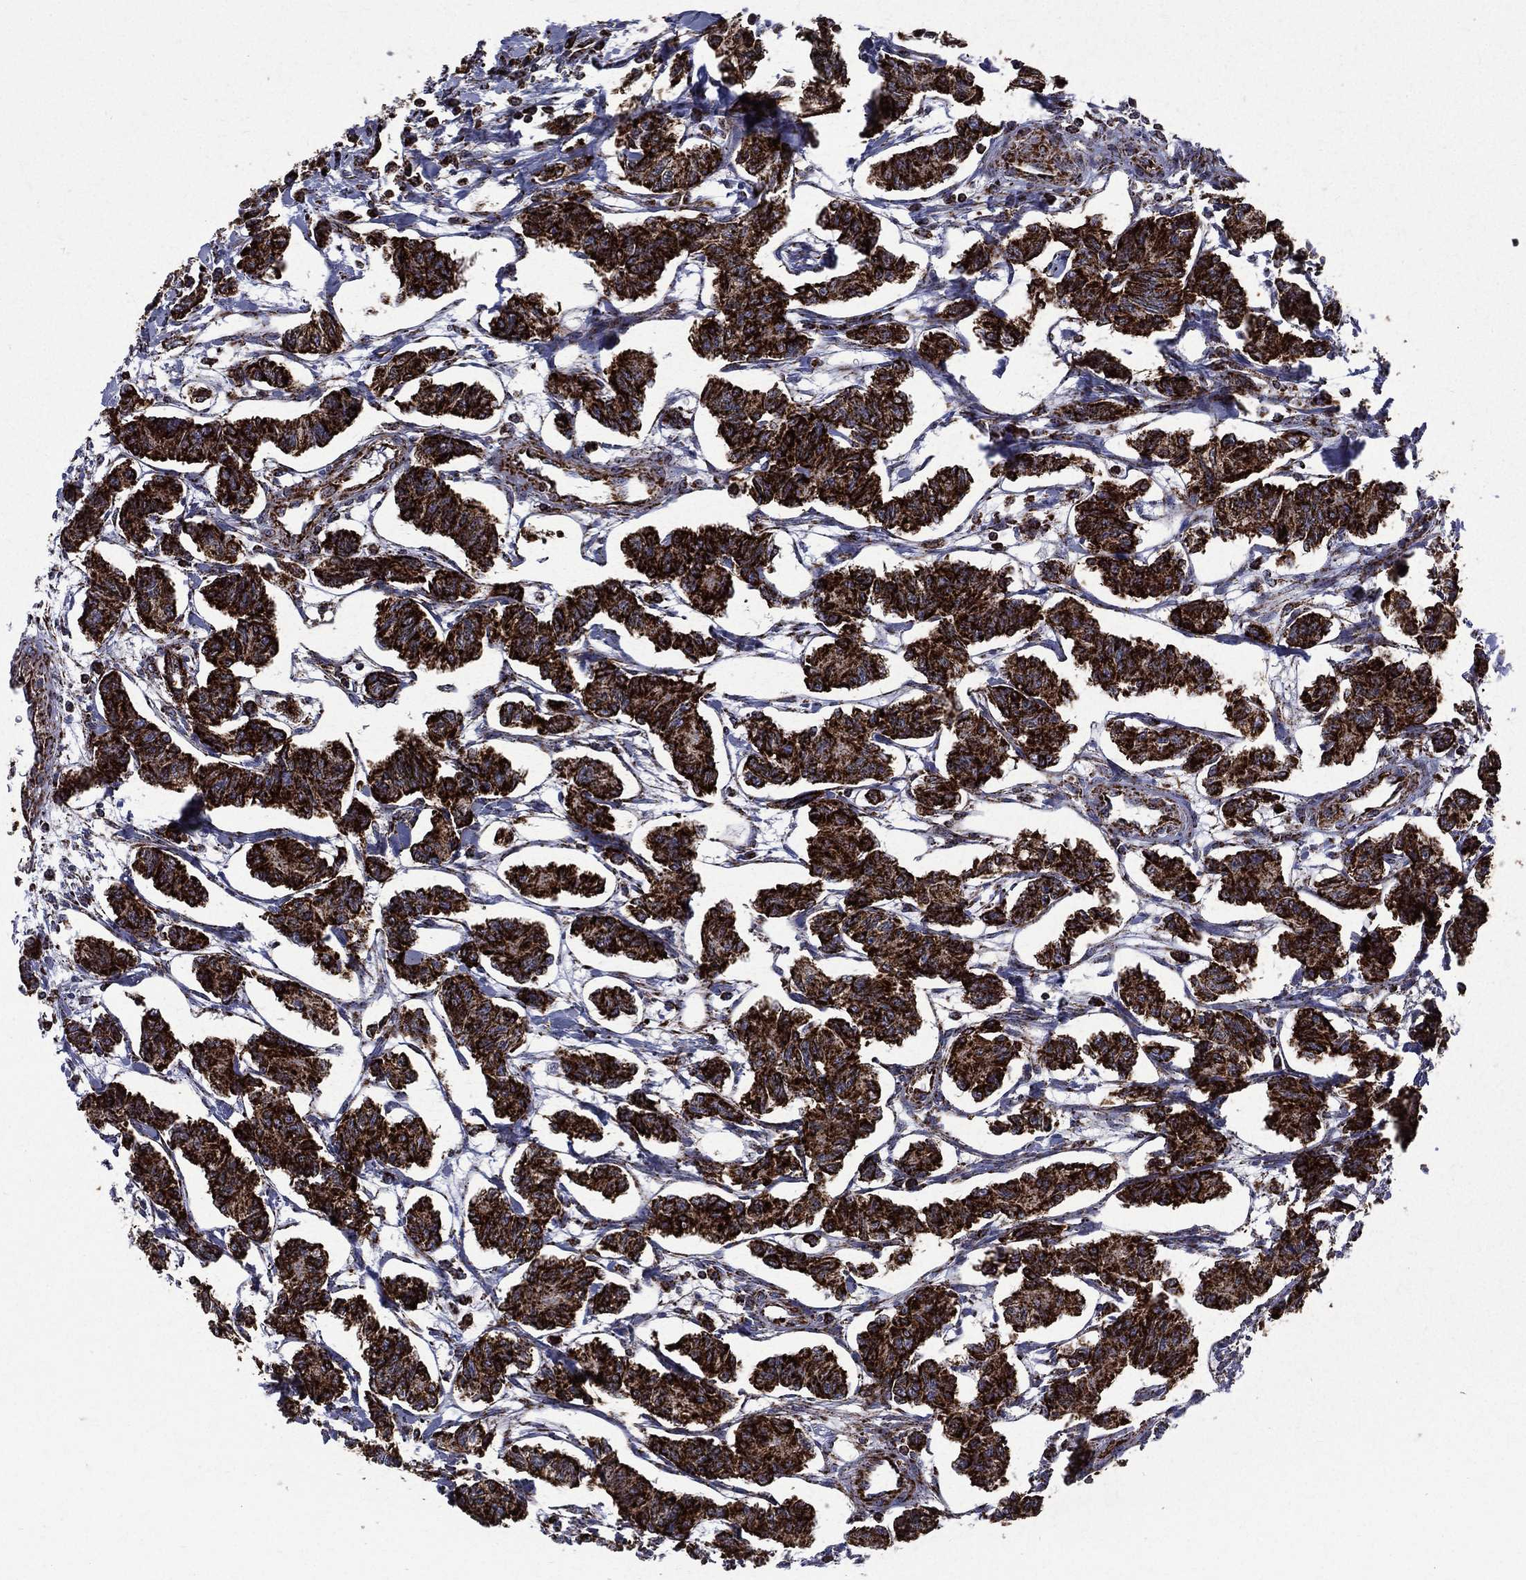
{"staining": {"intensity": "strong", "quantity": ">75%", "location": "cytoplasmic/membranous"}, "tissue": "carcinoid", "cell_type": "Tumor cells", "image_type": "cancer", "snomed": [{"axis": "morphology", "description": "Carcinoid, malignant, NOS"}, {"axis": "topography", "description": "Kidney"}], "caption": "The micrograph demonstrates a brown stain indicating the presence of a protein in the cytoplasmic/membranous of tumor cells in carcinoid.", "gene": "GOT2", "patient": {"sex": "female", "age": 41}}